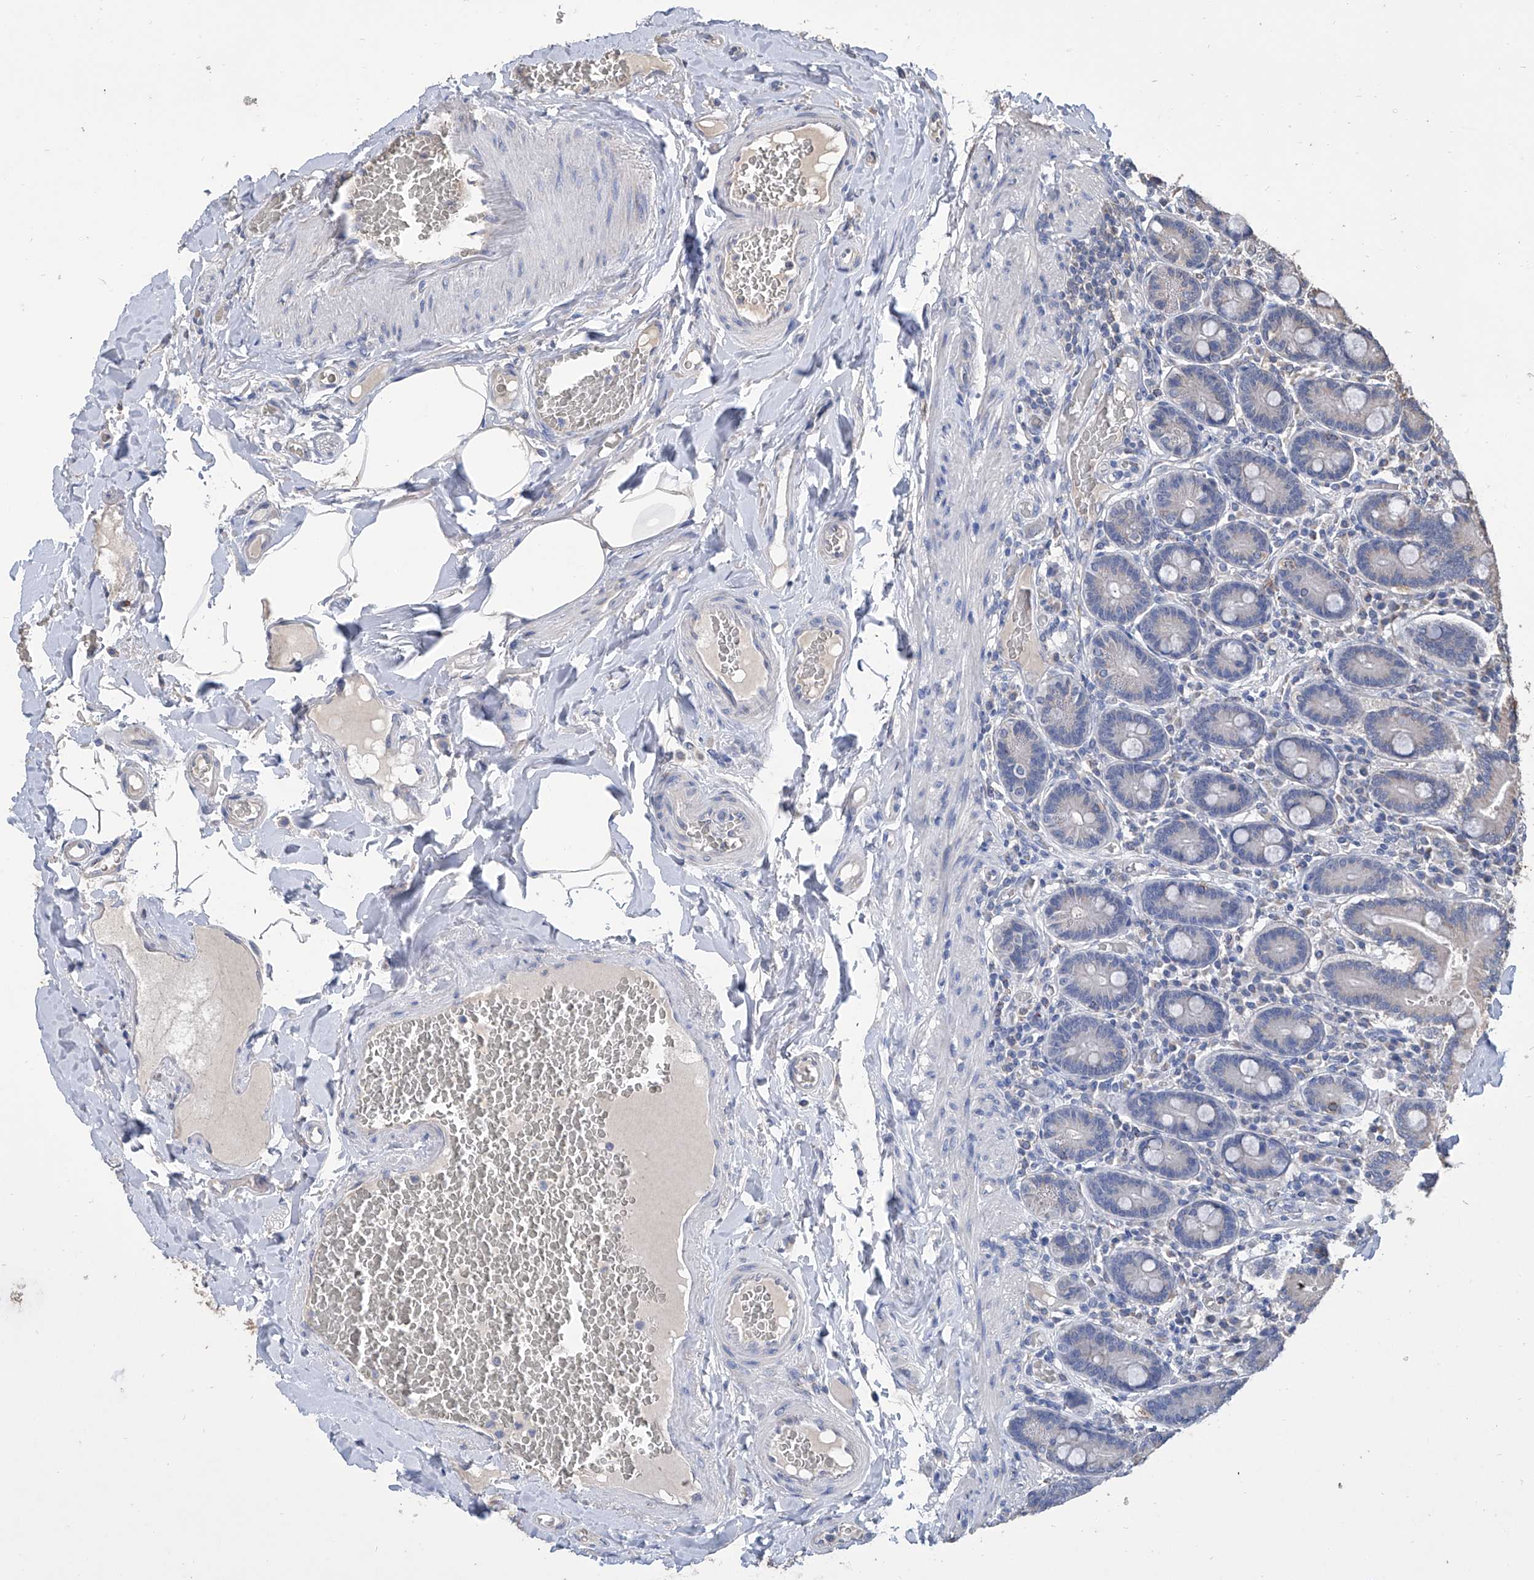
{"staining": {"intensity": "negative", "quantity": "none", "location": "none"}, "tissue": "duodenum", "cell_type": "Glandular cells", "image_type": "normal", "snomed": [{"axis": "morphology", "description": "Normal tissue, NOS"}, {"axis": "topography", "description": "Duodenum"}], "caption": "This is an IHC photomicrograph of benign human duodenum. There is no staining in glandular cells.", "gene": "GPT", "patient": {"sex": "female", "age": 62}}